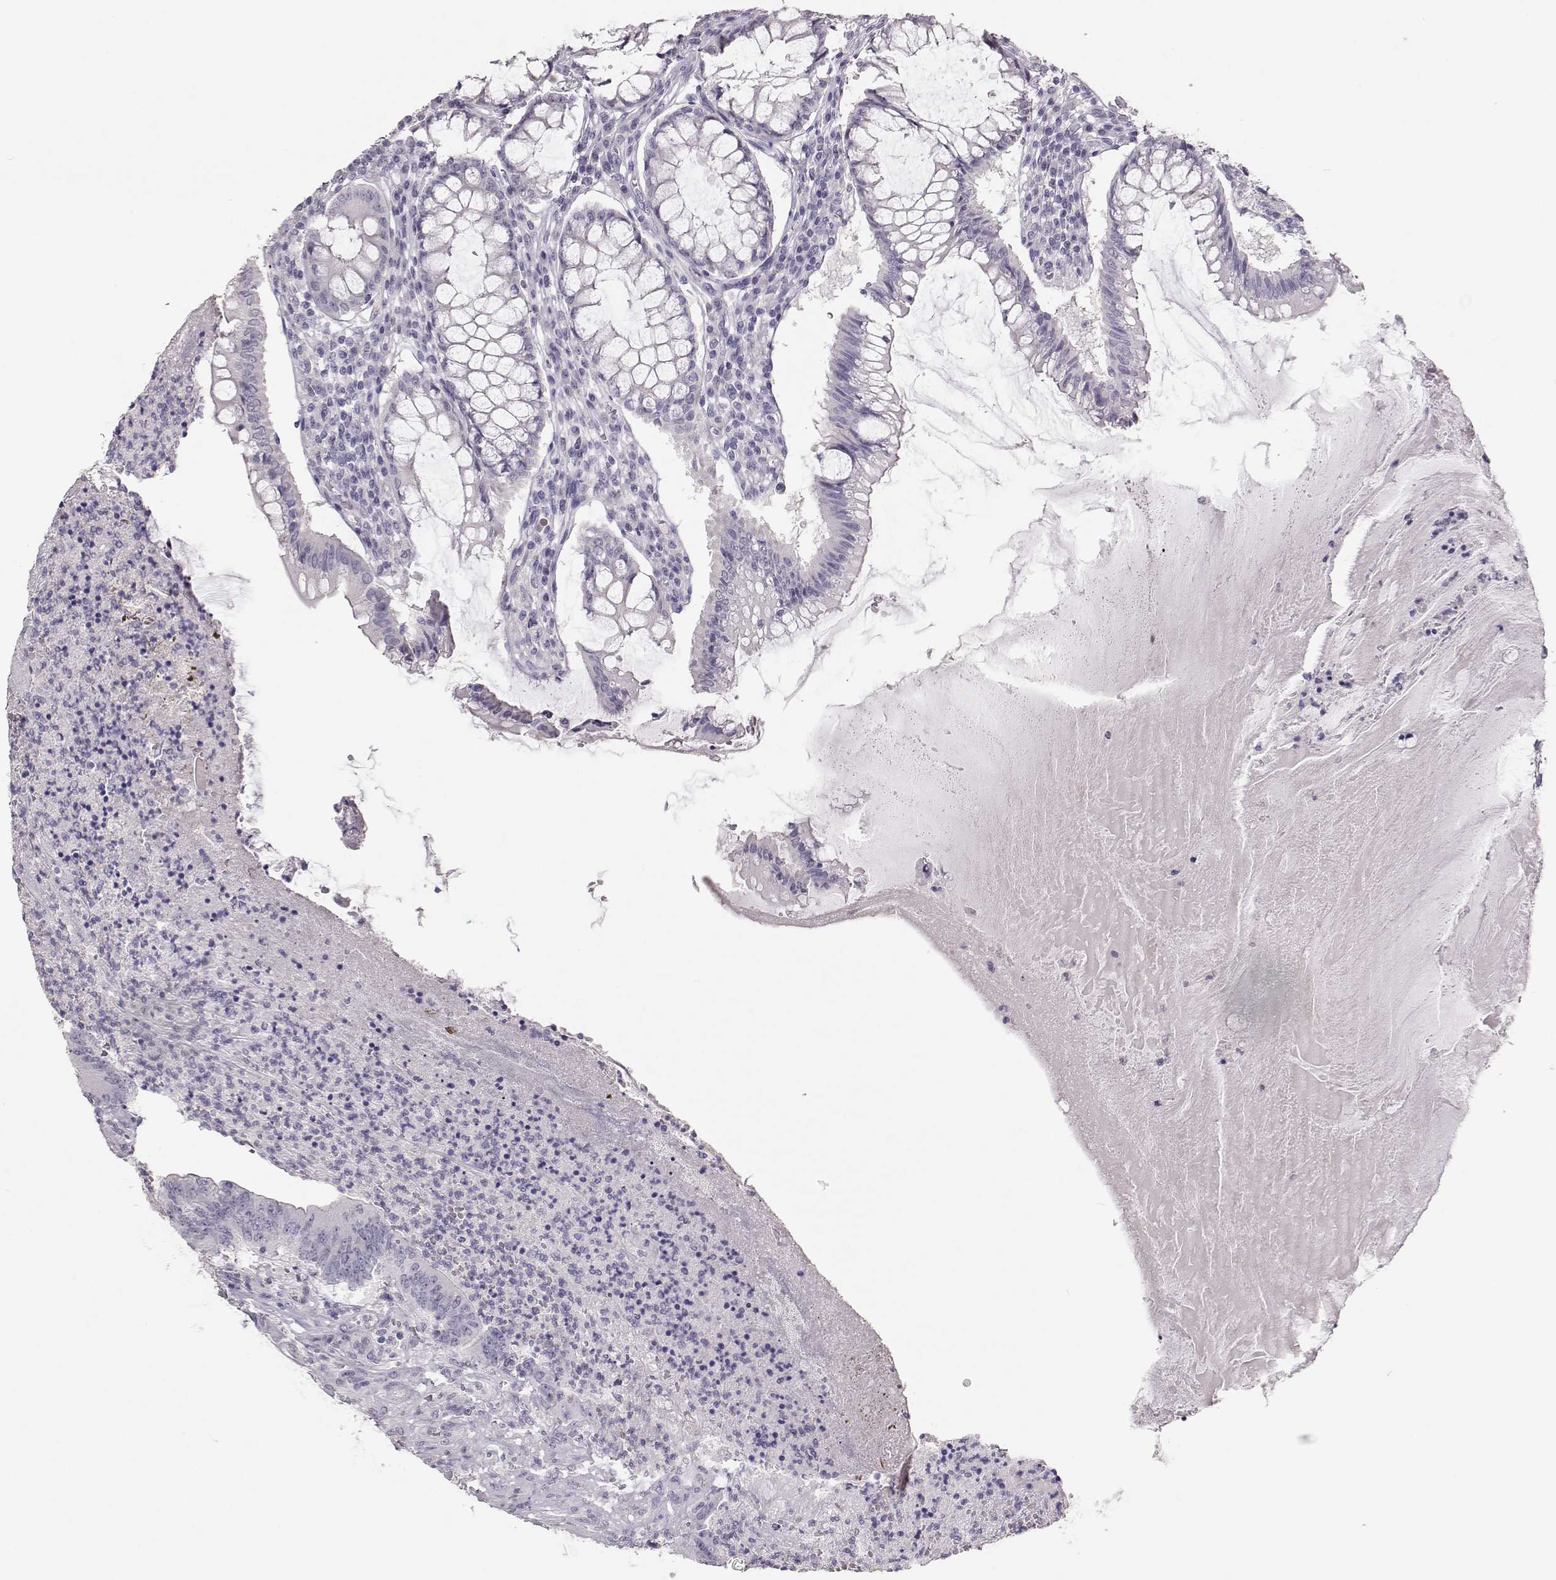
{"staining": {"intensity": "negative", "quantity": "none", "location": "none"}, "tissue": "colorectal cancer", "cell_type": "Tumor cells", "image_type": "cancer", "snomed": [{"axis": "morphology", "description": "Adenocarcinoma, NOS"}, {"axis": "topography", "description": "Colon"}], "caption": "IHC histopathology image of human adenocarcinoma (colorectal) stained for a protein (brown), which shows no positivity in tumor cells.", "gene": "TKTL1", "patient": {"sex": "female", "age": 70}}